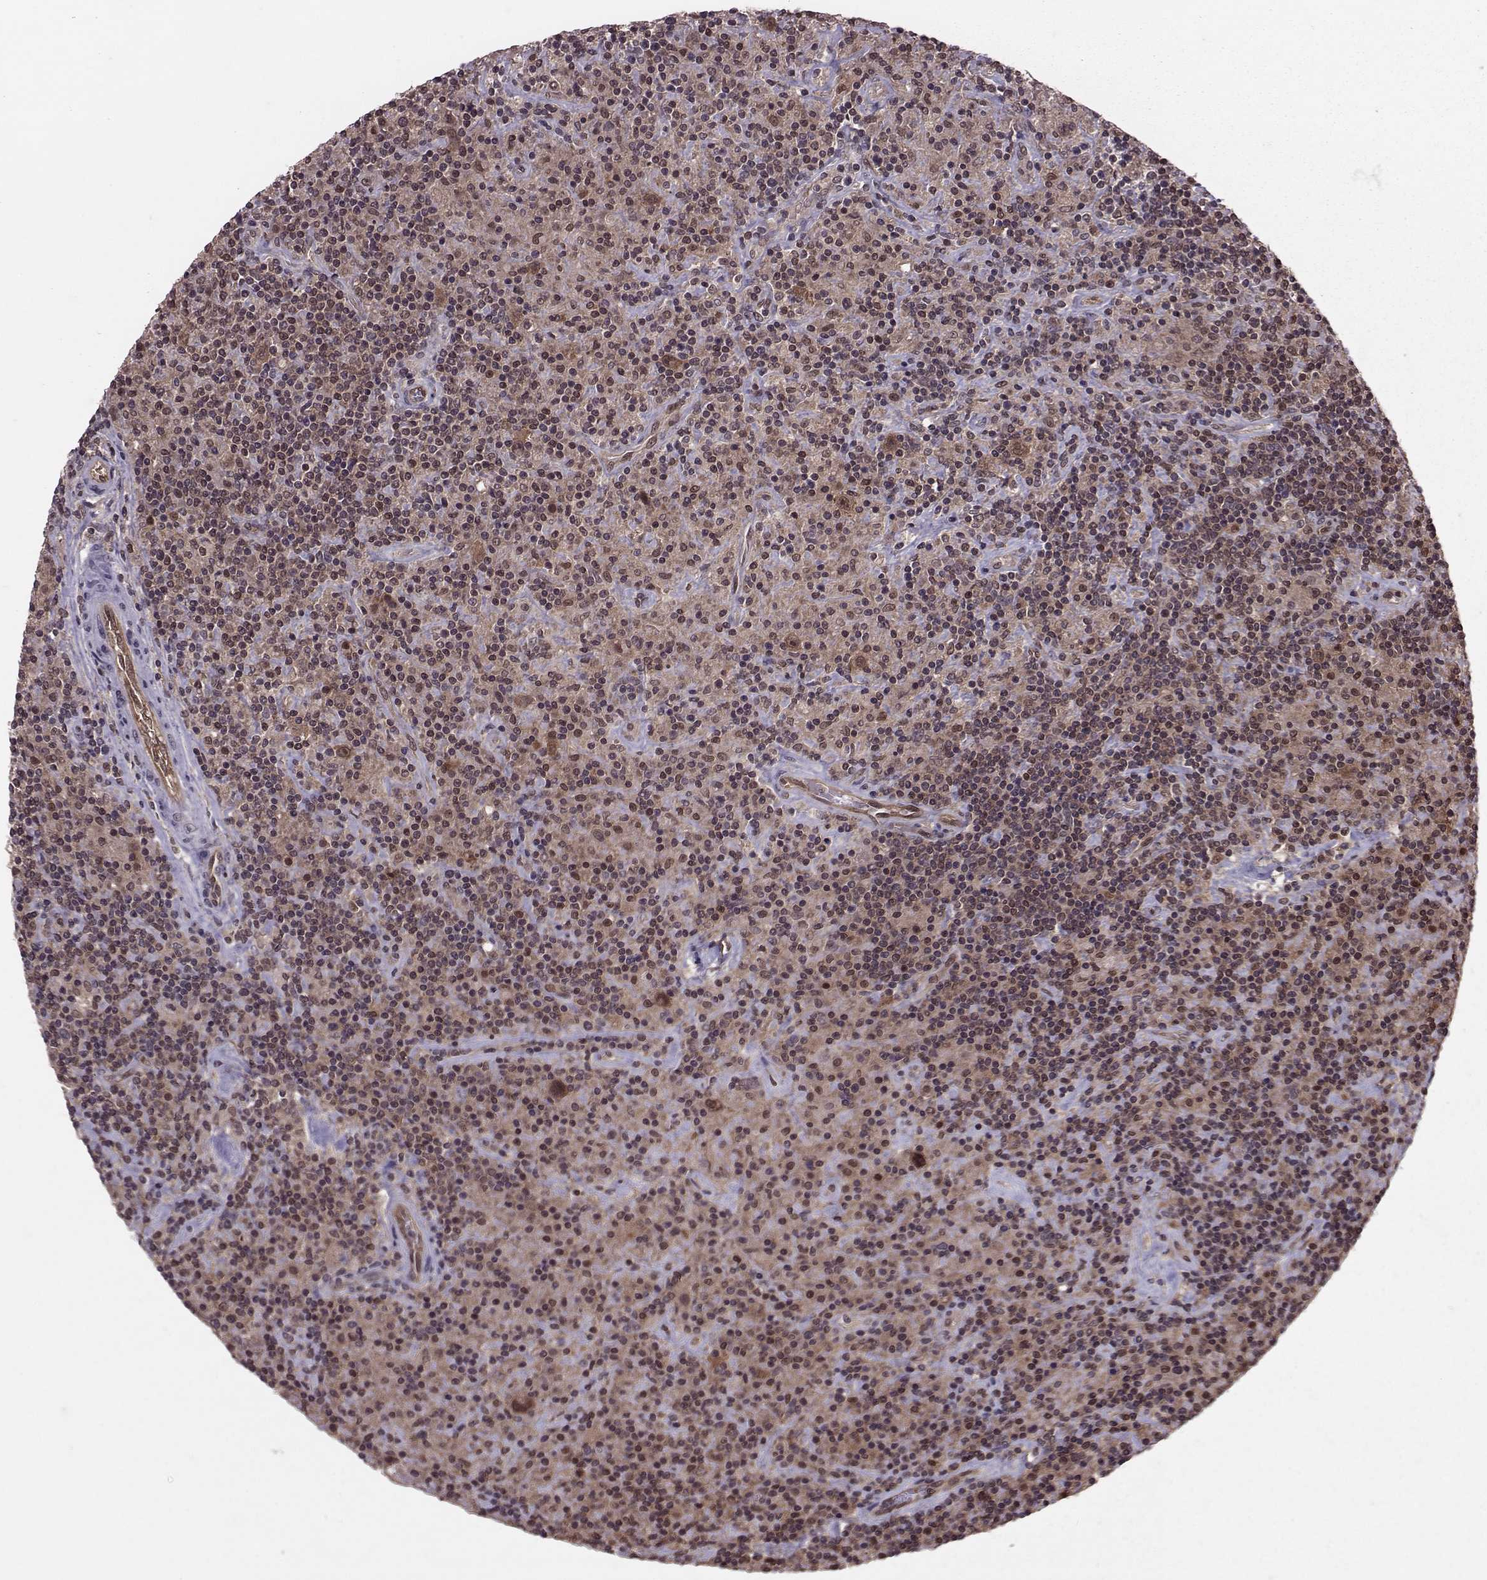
{"staining": {"intensity": "weak", "quantity": ">75%", "location": "cytoplasmic/membranous"}, "tissue": "lymphoma", "cell_type": "Tumor cells", "image_type": "cancer", "snomed": [{"axis": "morphology", "description": "Hodgkin's disease, NOS"}, {"axis": "topography", "description": "Lymph node"}], "caption": "This is a histology image of IHC staining of Hodgkin's disease, which shows weak expression in the cytoplasmic/membranous of tumor cells.", "gene": "PPP2R2A", "patient": {"sex": "male", "age": 70}}